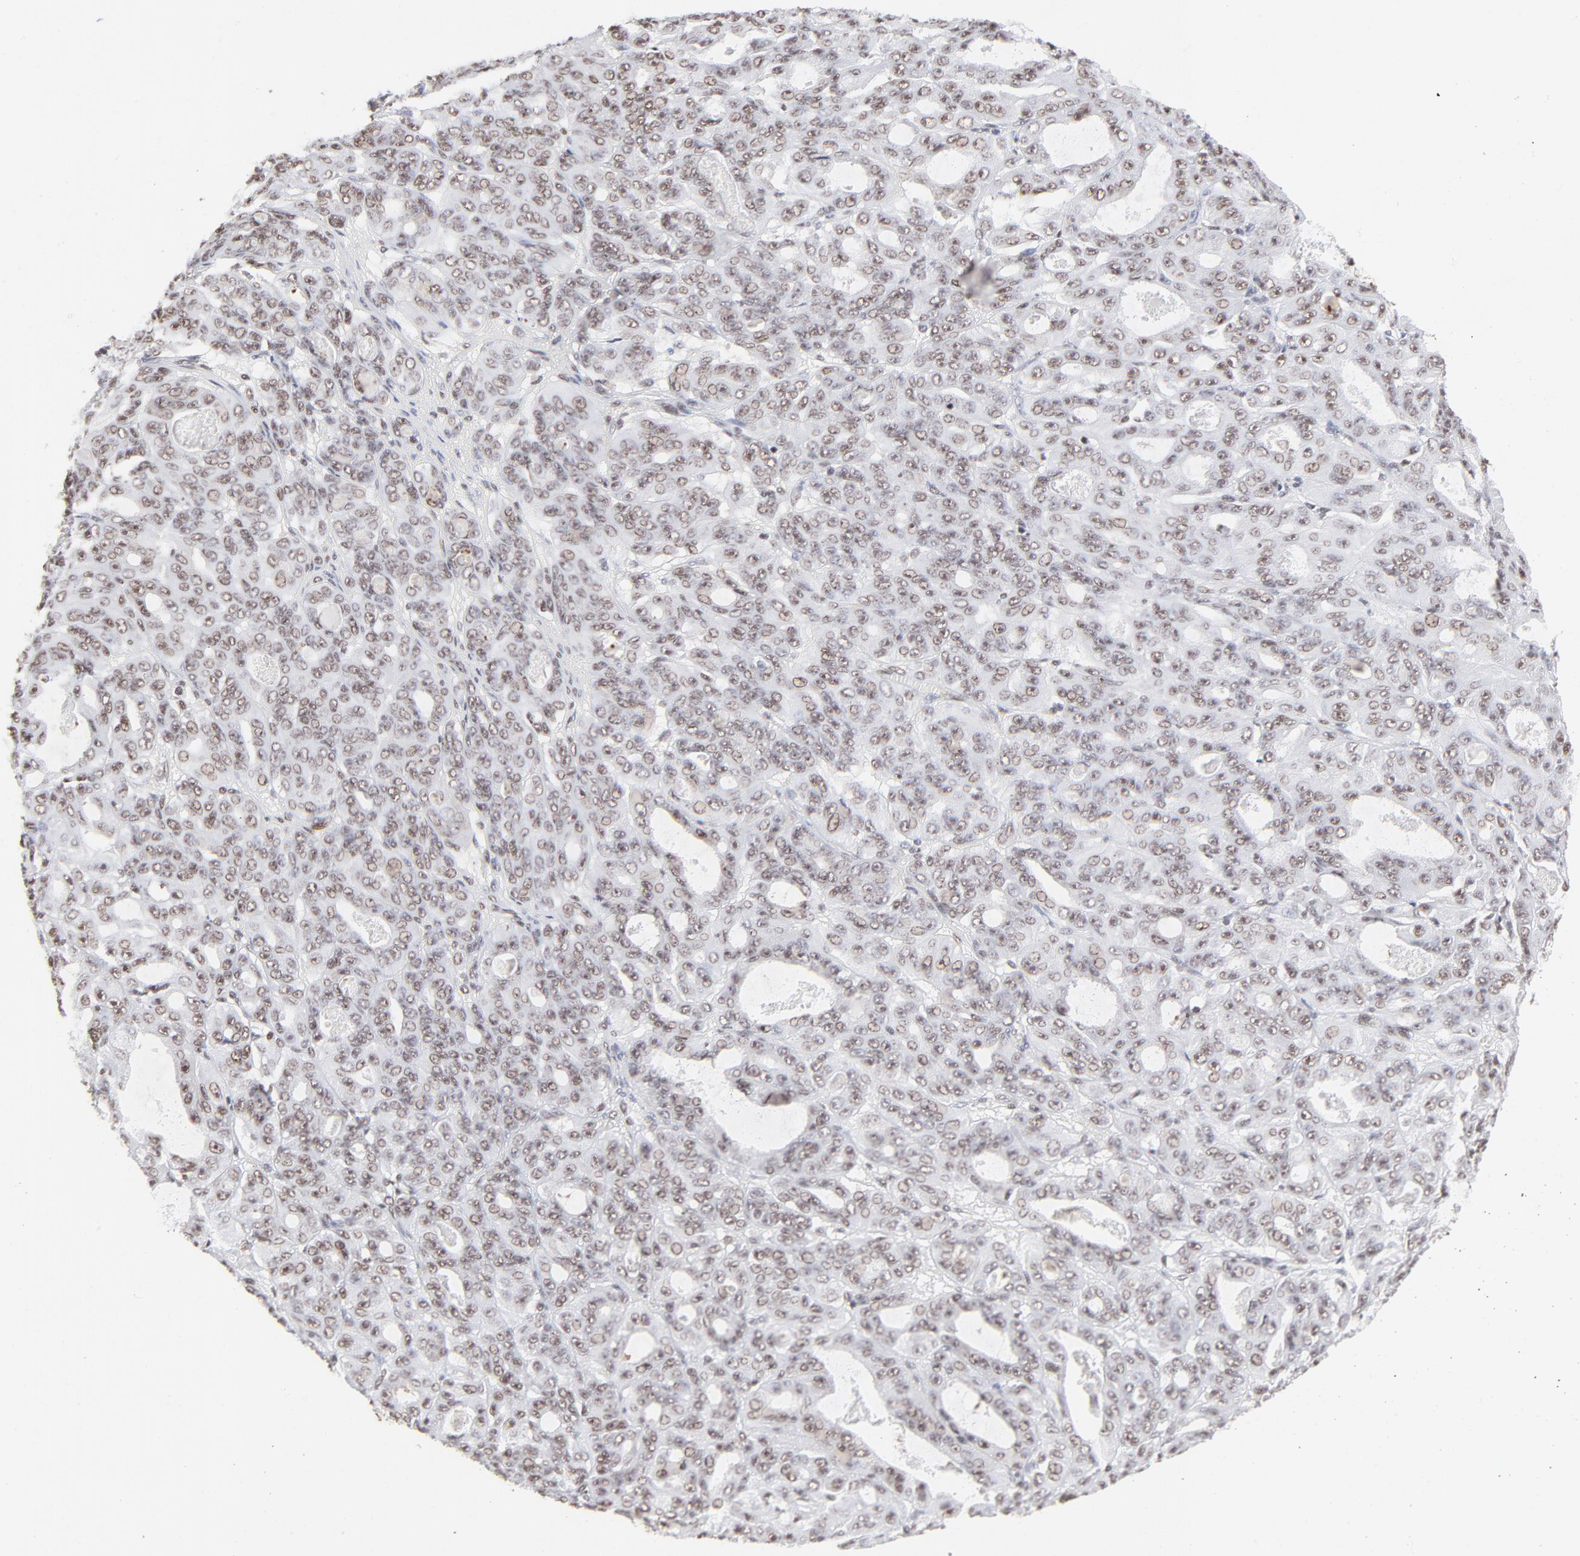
{"staining": {"intensity": "moderate", "quantity": ">75%", "location": "nuclear"}, "tissue": "ovarian cancer", "cell_type": "Tumor cells", "image_type": "cancer", "snomed": [{"axis": "morphology", "description": "Carcinoma, endometroid"}, {"axis": "topography", "description": "Ovary"}], "caption": "Human ovarian cancer (endometroid carcinoma) stained with a protein marker shows moderate staining in tumor cells.", "gene": "TARDBP", "patient": {"sex": "female", "age": 61}}